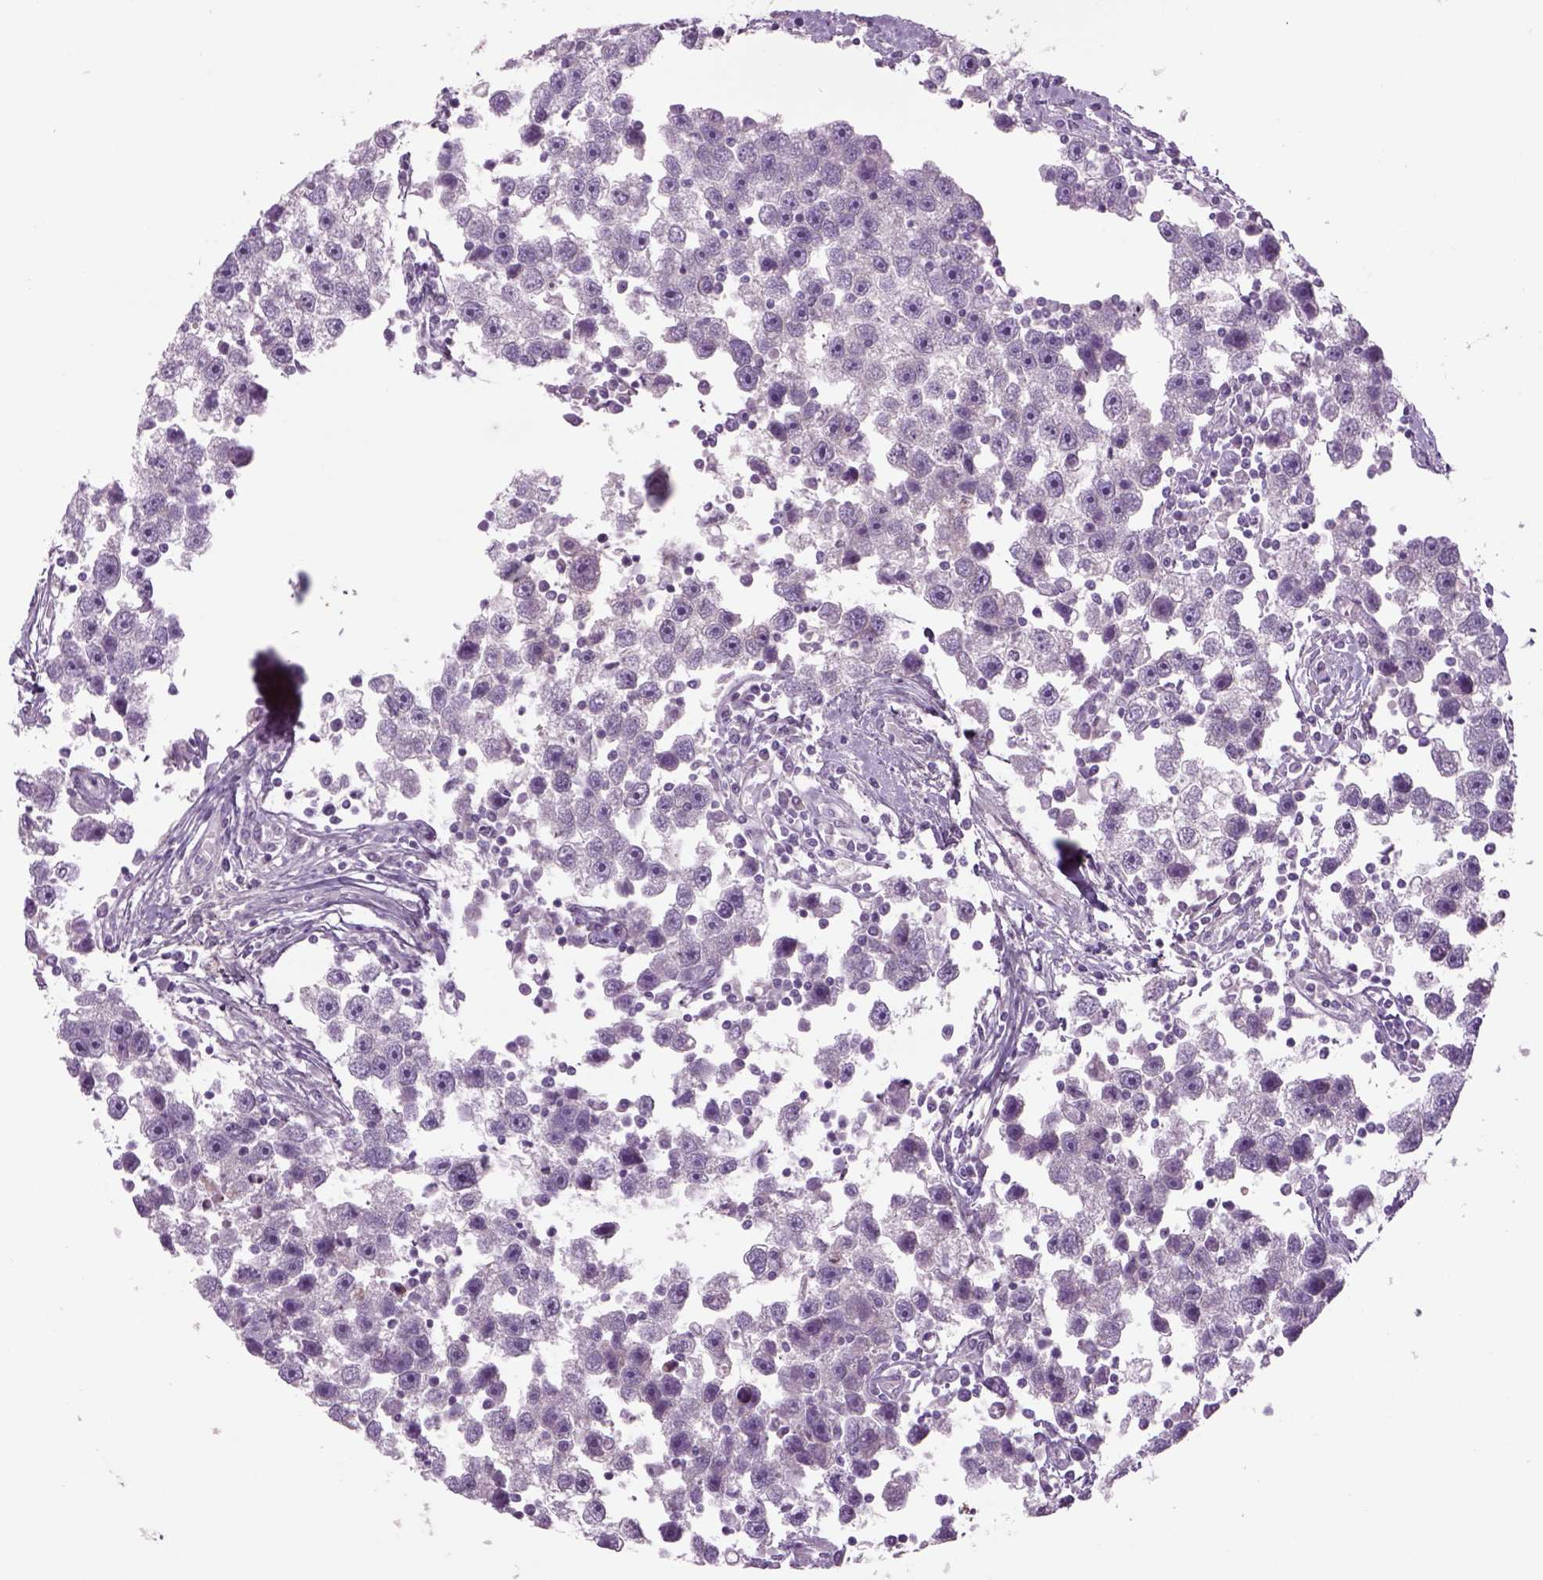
{"staining": {"intensity": "negative", "quantity": "none", "location": "none"}, "tissue": "testis cancer", "cell_type": "Tumor cells", "image_type": "cancer", "snomed": [{"axis": "morphology", "description": "Seminoma, NOS"}, {"axis": "topography", "description": "Testis"}], "caption": "Testis seminoma stained for a protein using immunohistochemistry exhibits no positivity tumor cells.", "gene": "MDH1B", "patient": {"sex": "male", "age": 30}}